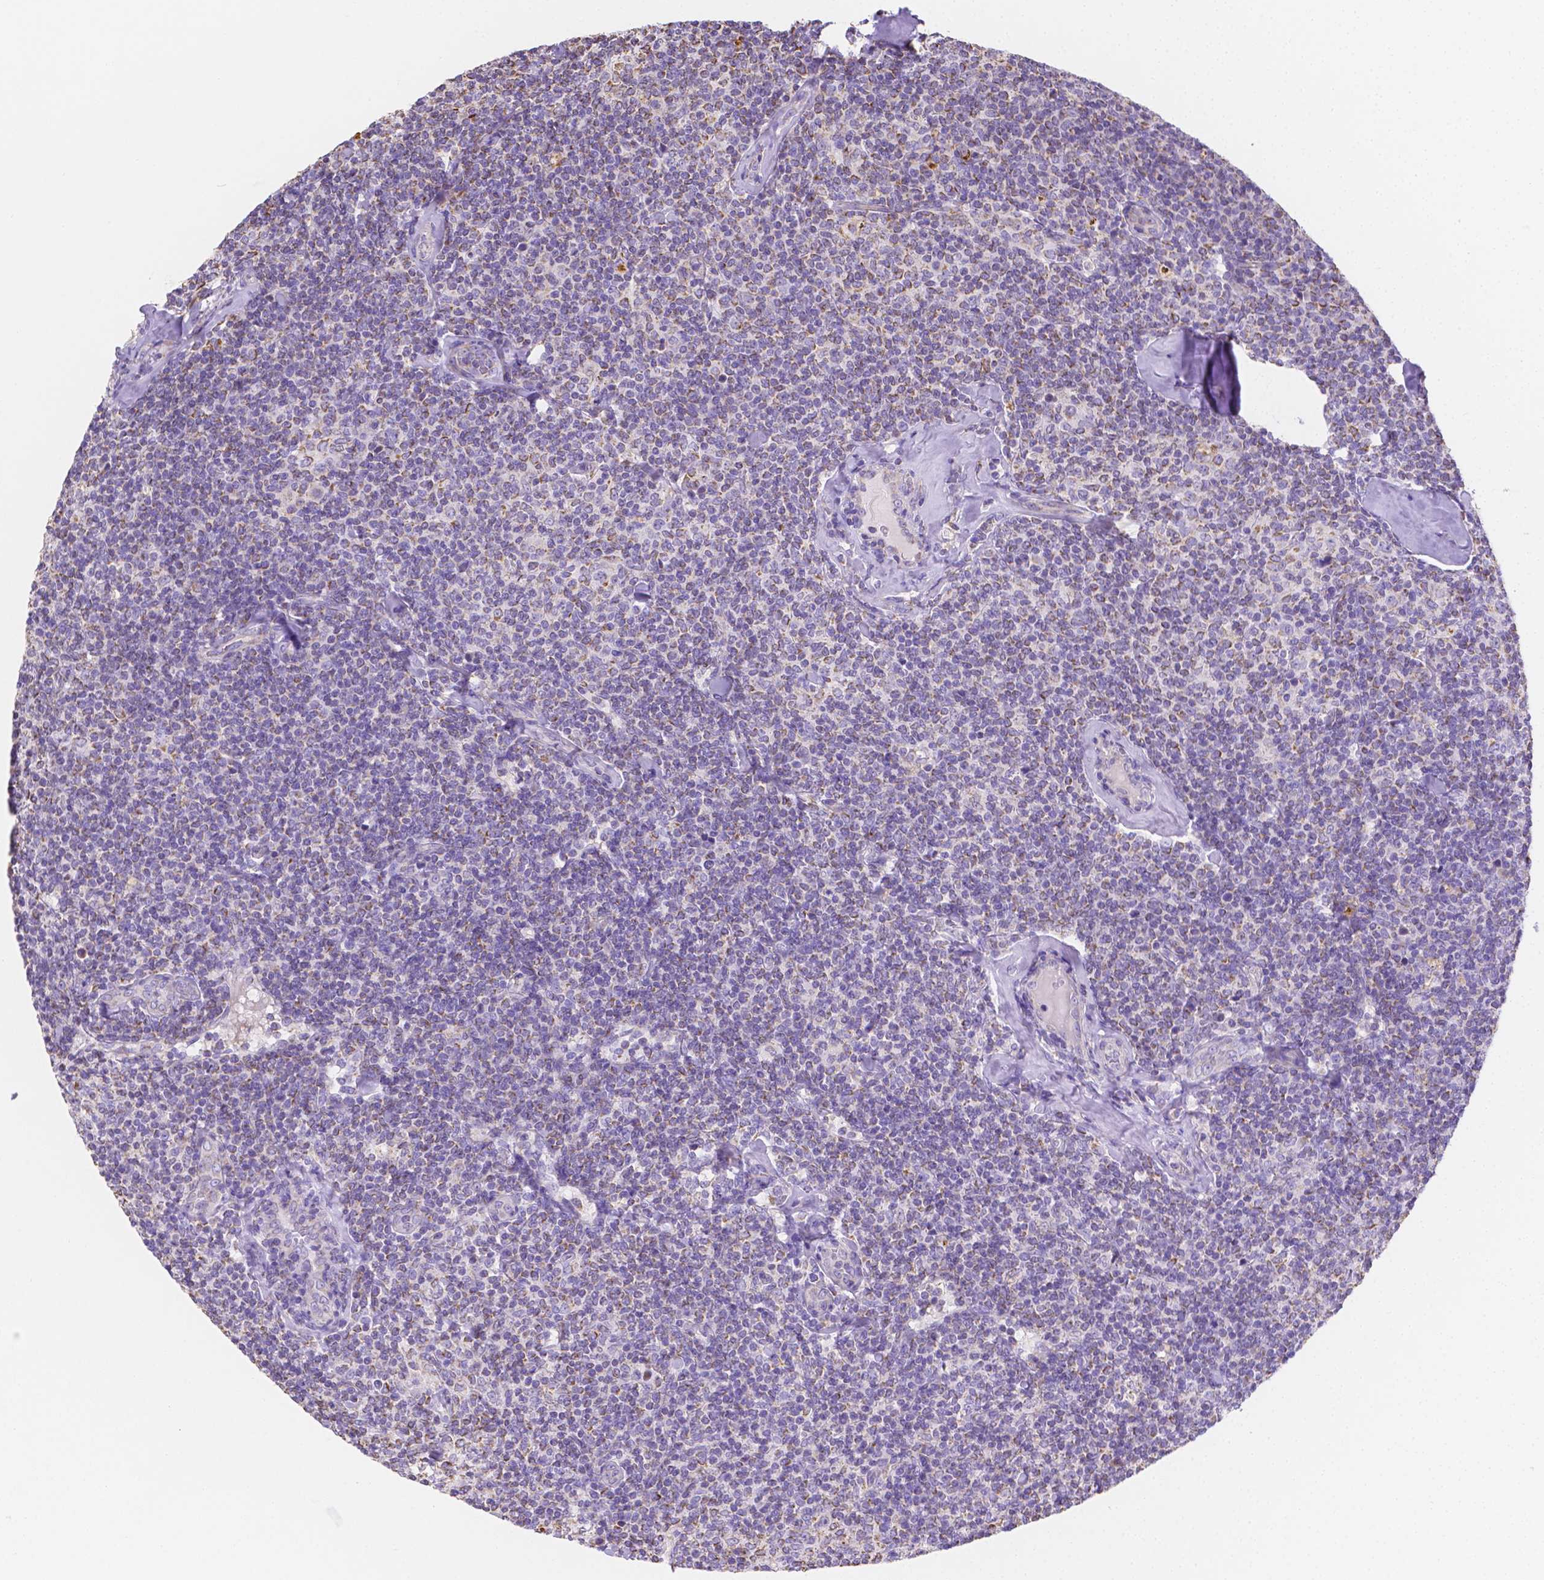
{"staining": {"intensity": "negative", "quantity": "none", "location": "none"}, "tissue": "lymphoma", "cell_type": "Tumor cells", "image_type": "cancer", "snomed": [{"axis": "morphology", "description": "Malignant lymphoma, non-Hodgkin's type, Low grade"}, {"axis": "topography", "description": "Lymph node"}], "caption": "Micrograph shows no protein positivity in tumor cells of lymphoma tissue. (DAB immunohistochemistry, high magnification).", "gene": "TMEM130", "patient": {"sex": "female", "age": 56}}